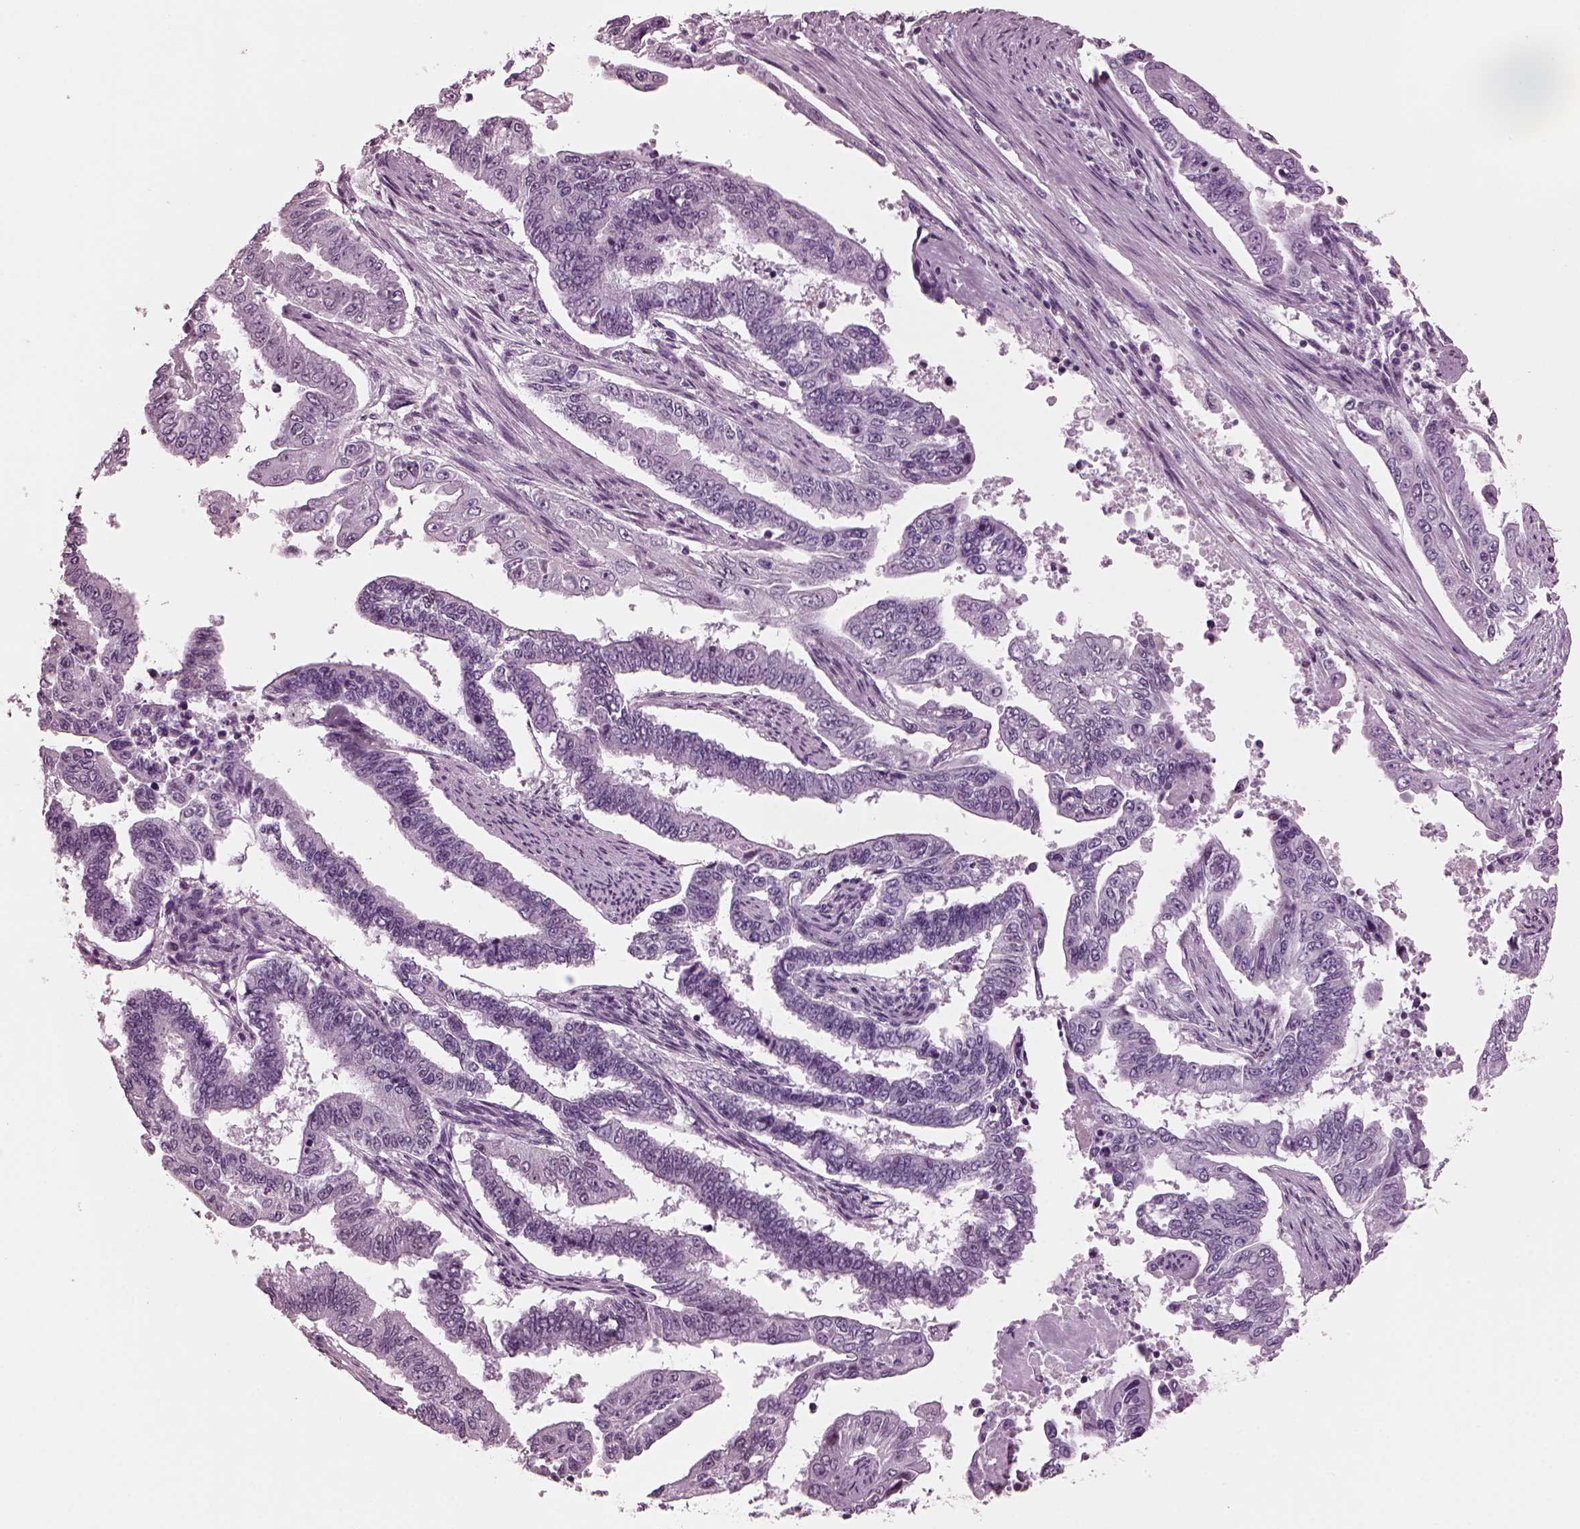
{"staining": {"intensity": "negative", "quantity": "none", "location": "none"}, "tissue": "endometrial cancer", "cell_type": "Tumor cells", "image_type": "cancer", "snomed": [{"axis": "morphology", "description": "Adenocarcinoma, NOS"}, {"axis": "topography", "description": "Uterus"}], "caption": "This is an immunohistochemistry micrograph of human endometrial cancer (adenocarcinoma). There is no staining in tumor cells.", "gene": "KRTAP3-2", "patient": {"sex": "female", "age": 59}}